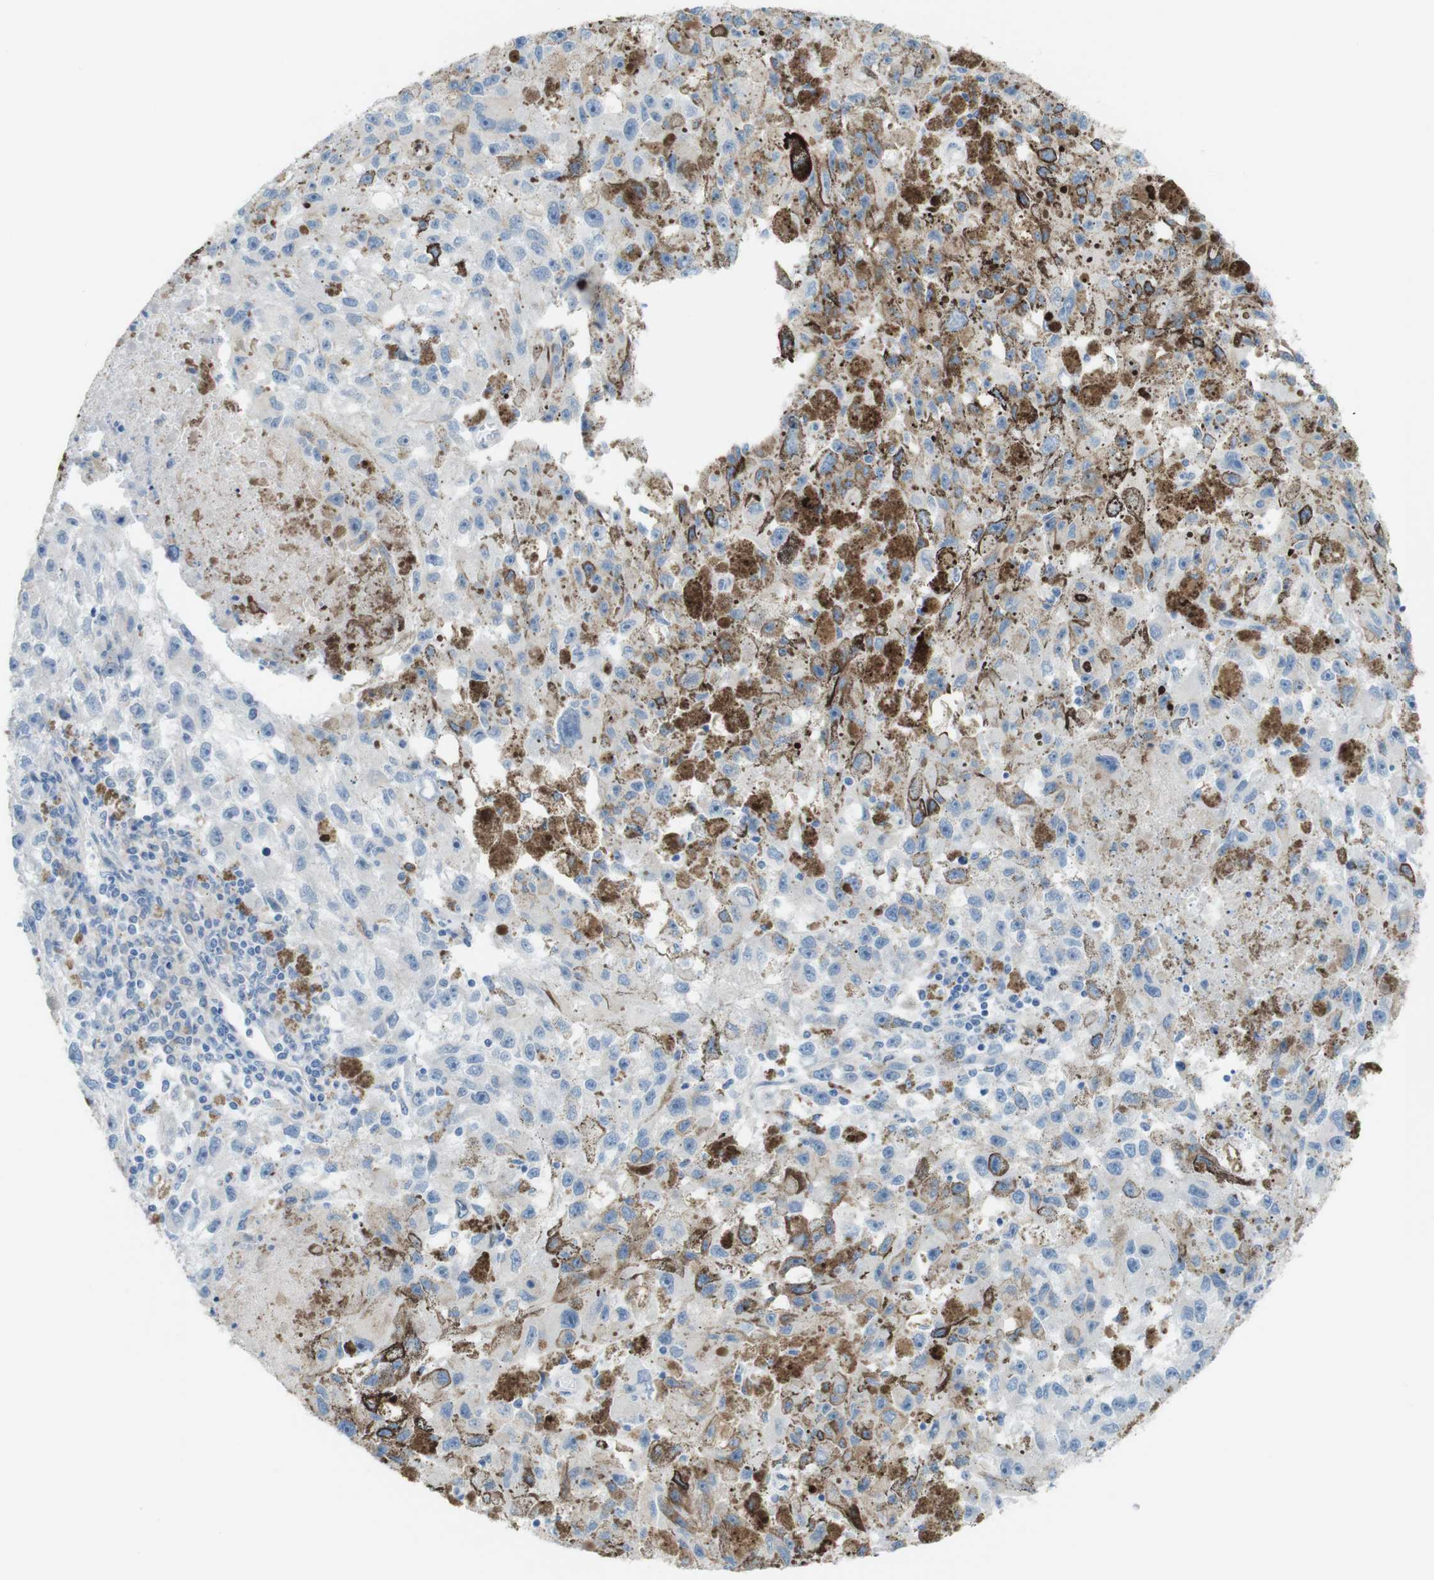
{"staining": {"intensity": "negative", "quantity": "none", "location": "none"}, "tissue": "melanoma", "cell_type": "Tumor cells", "image_type": "cancer", "snomed": [{"axis": "morphology", "description": "Malignant melanoma, NOS"}, {"axis": "topography", "description": "Skin"}], "caption": "Tumor cells are negative for brown protein staining in malignant melanoma.", "gene": "CLMN", "patient": {"sex": "female", "age": 104}}